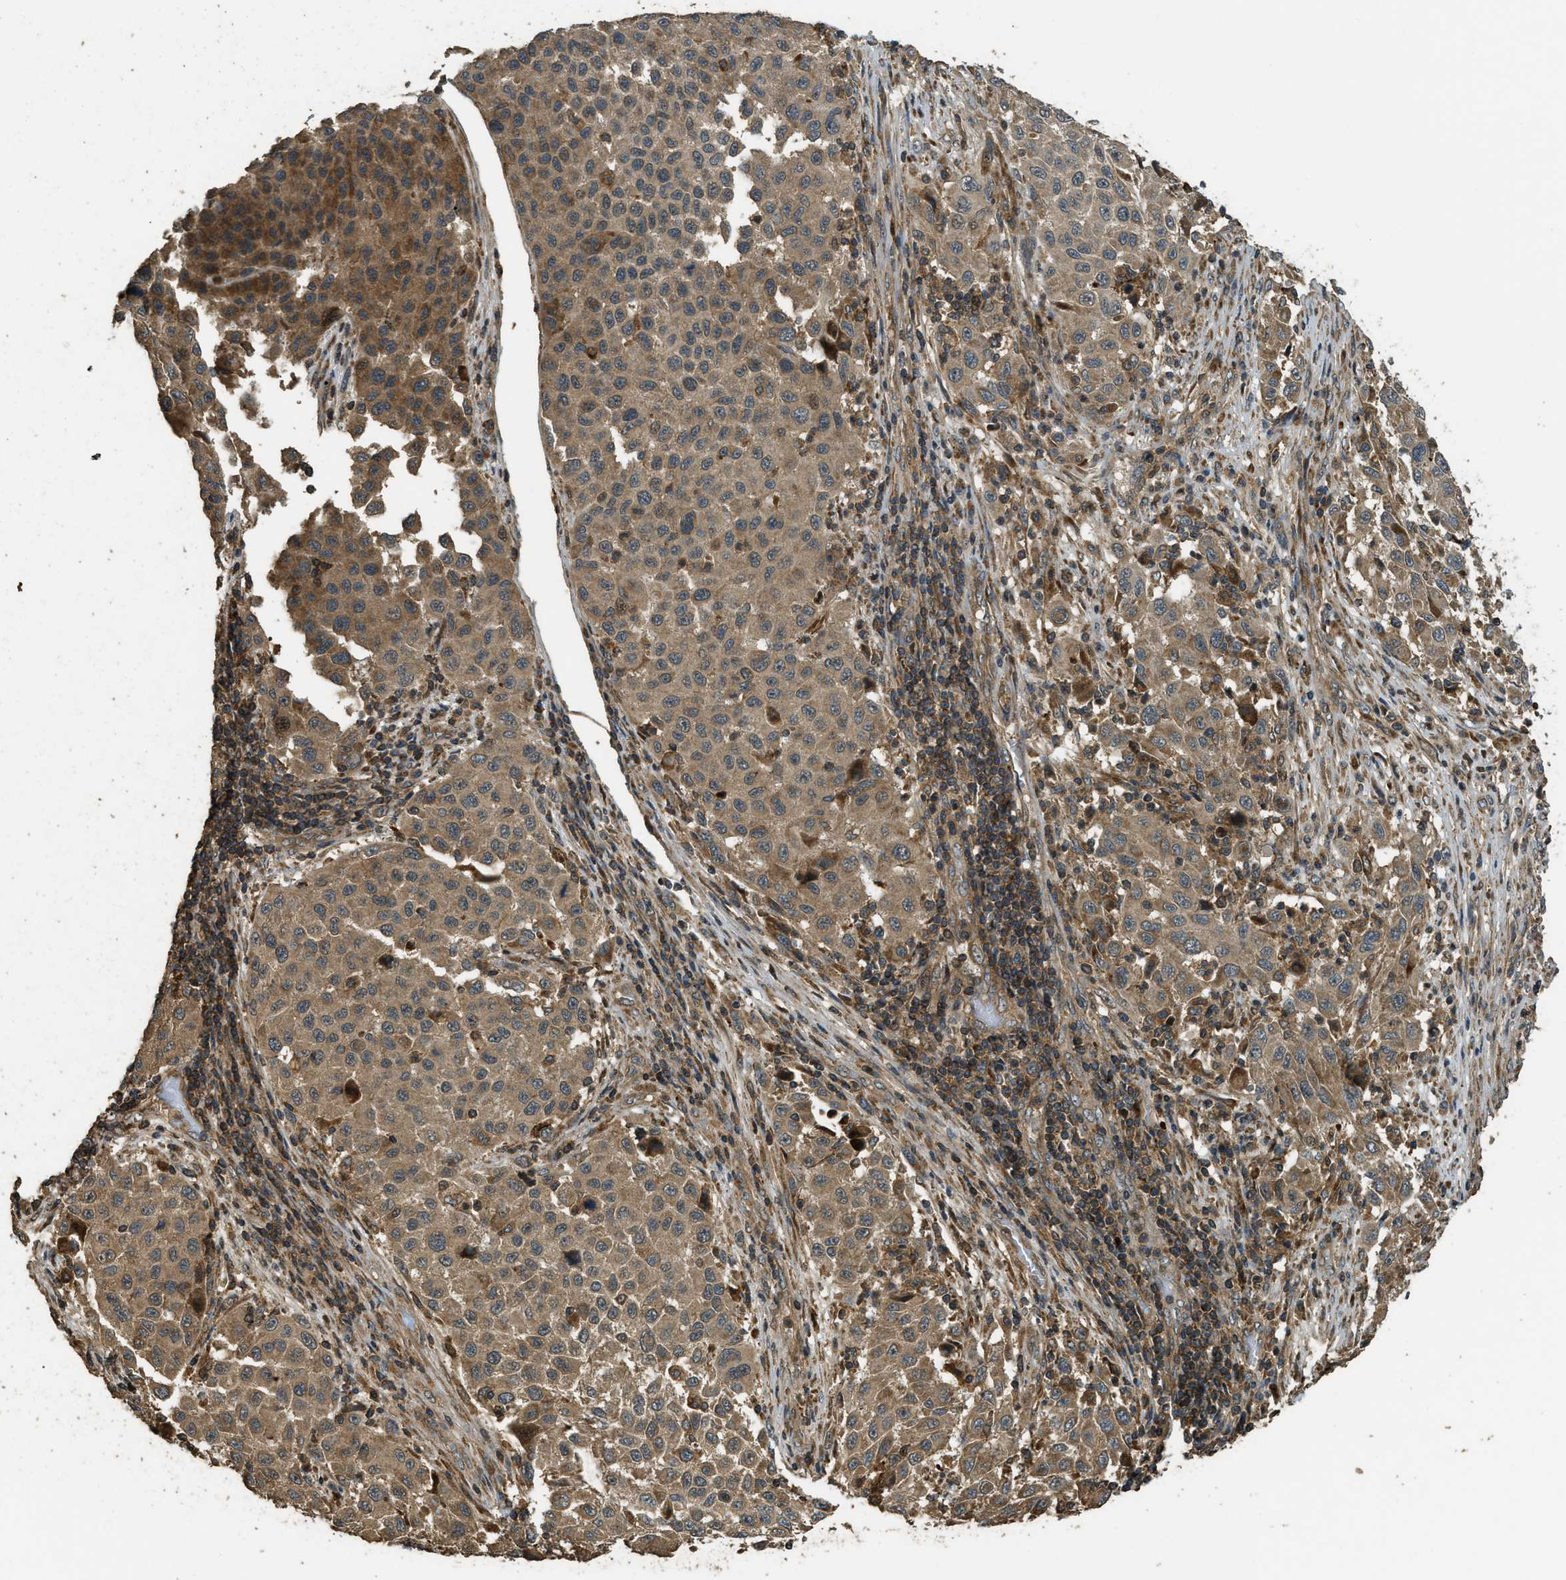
{"staining": {"intensity": "moderate", "quantity": ">75%", "location": "cytoplasmic/membranous"}, "tissue": "melanoma", "cell_type": "Tumor cells", "image_type": "cancer", "snomed": [{"axis": "morphology", "description": "Malignant melanoma, Metastatic site"}, {"axis": "topography", "description": "Lymph node"}], "caption": "Immunohistochemical staining of human melanoma demonstrates moderate cytoplasmic/membranous protein staining in approximately >75% of tumor cells.", "gene": "PPP6R3", "patient": {"sex": "male", "age": 61}}